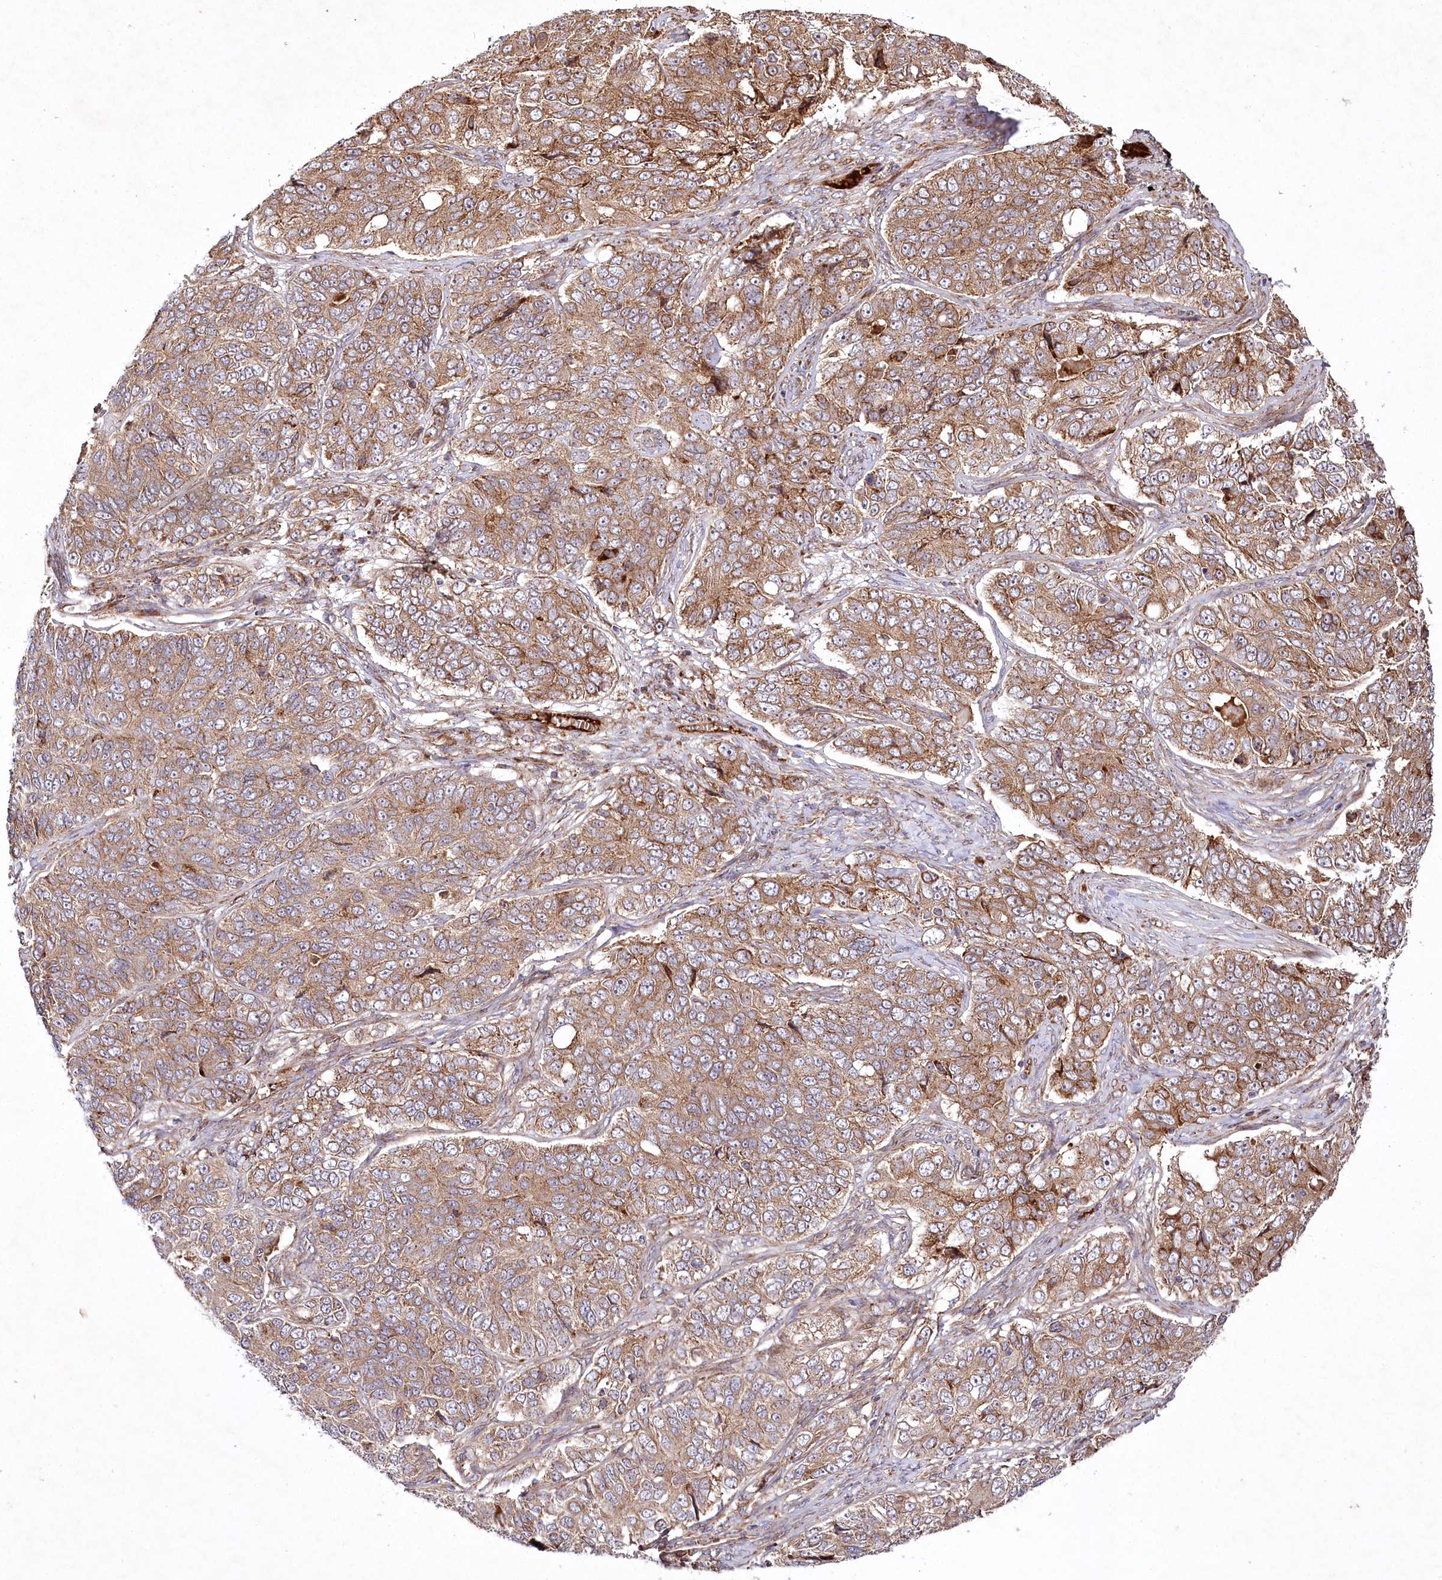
{"staining": {"intensity": "moderate", "quantity": ">75%", "location": "cytoplasmic/membranous"}, "tissue": "ovarian cancer", "cell_type": "Tumor cells", "image_type": "cancer", "snomed": [{"axis": "morphology", "description": "Carcinoma, endometroid"}, {"axis": "topography", "description": "Ovary"}], "caption": "Protein expression analysis of human ovarian endometroid carcinoma reveals moderate cytoplasmic/membranous positivity in about >75% of tumor cells.", "gene": "PSTK", "patient": {"sex": "female", "age": 51}}